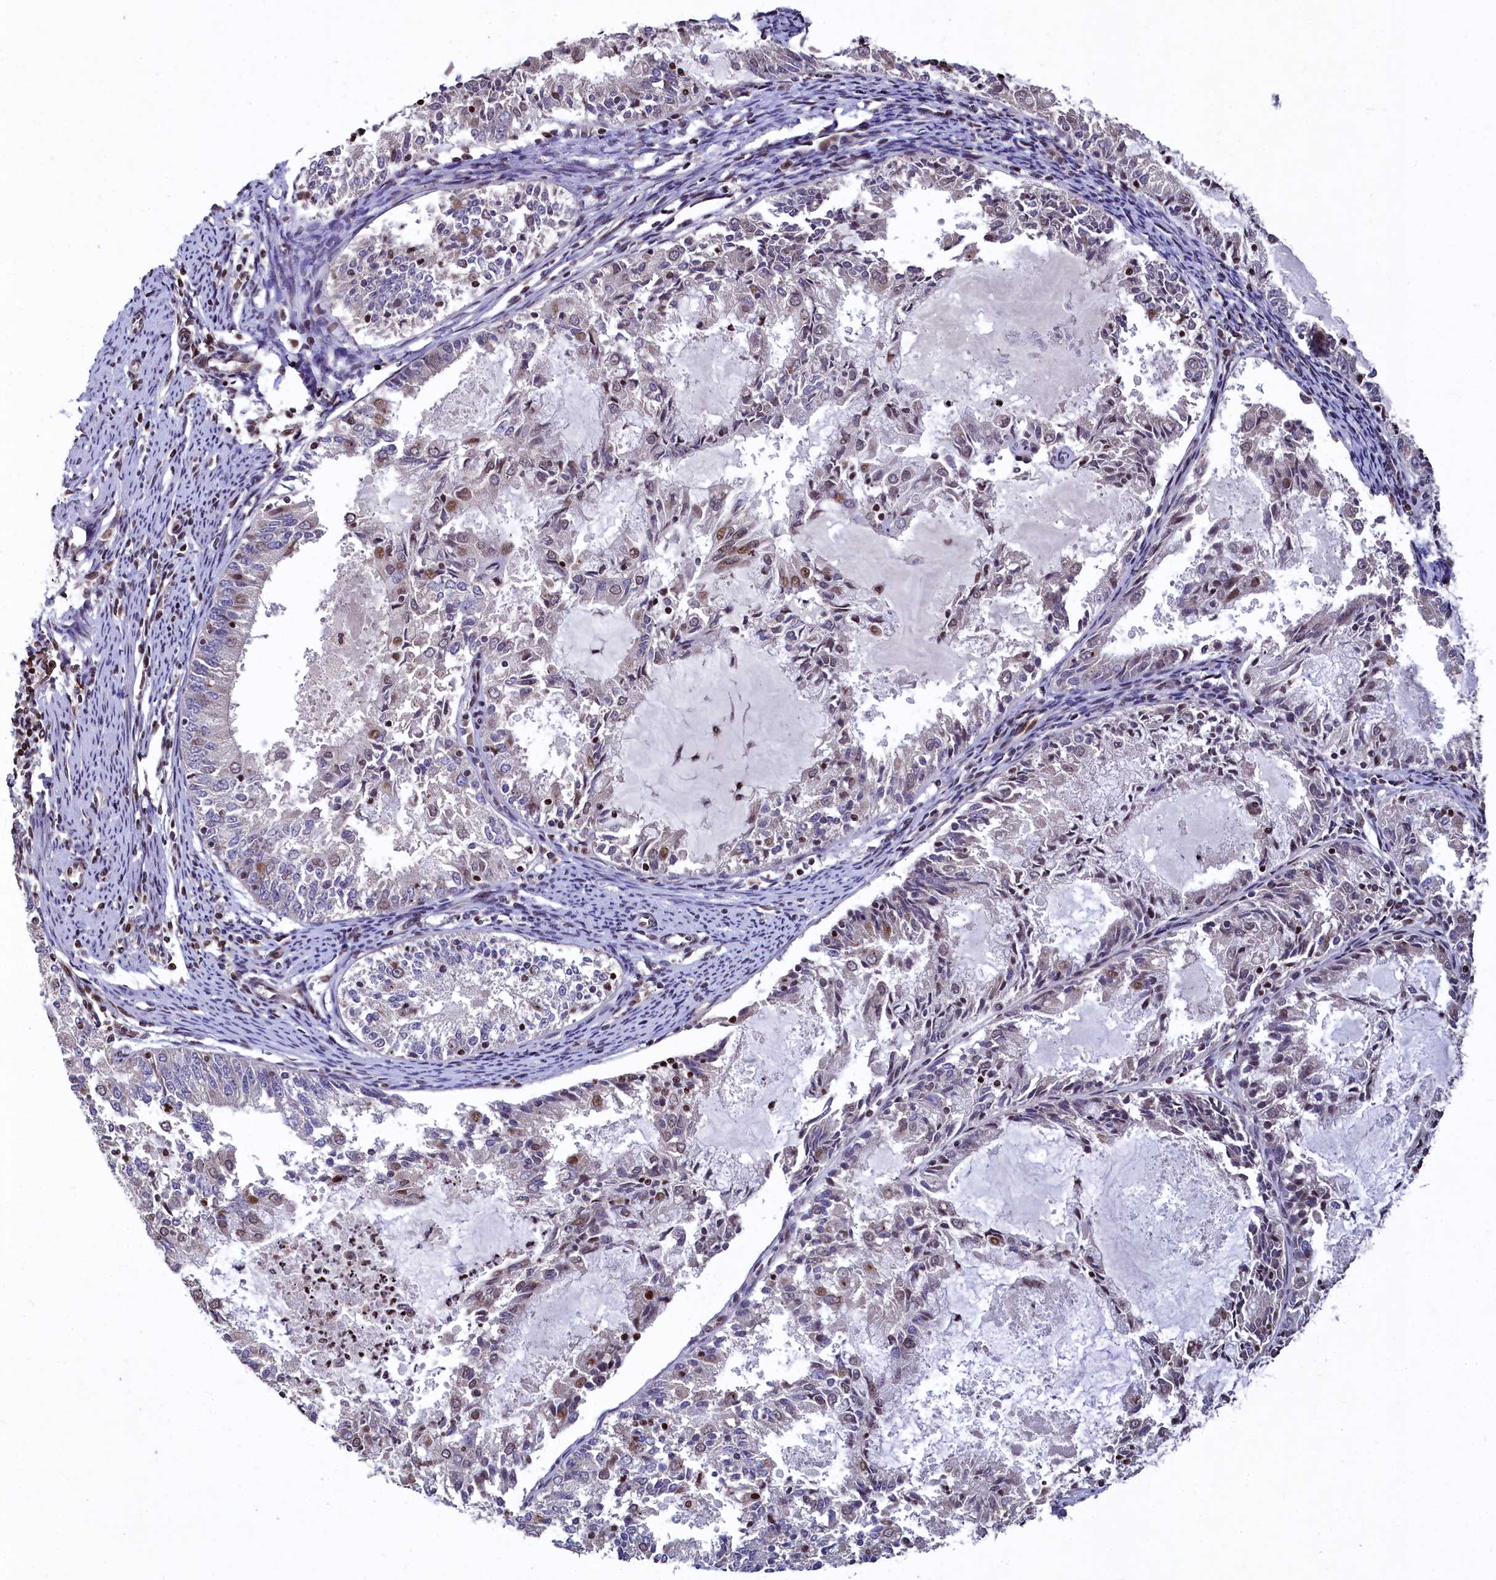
{"staining": {"intensity": "negative", "quantity": "none", "location": "none"}, "tissue": "endometrial cancer", "cell_type": "Tumor cells", "image_type": "cancer", "snomed": [{"axis": "morphology", "description": "Adenocarcinoma, NOS"}, {"axis": "topography", "description": "Endometrium"}], "caption": "The IHC photomicrograph has no significant positivity in tumor cells of adenocarcinoma (endometrial) tissue.", "gene": "FAM217B", "patient": {"sex": "female", "age": 57}}